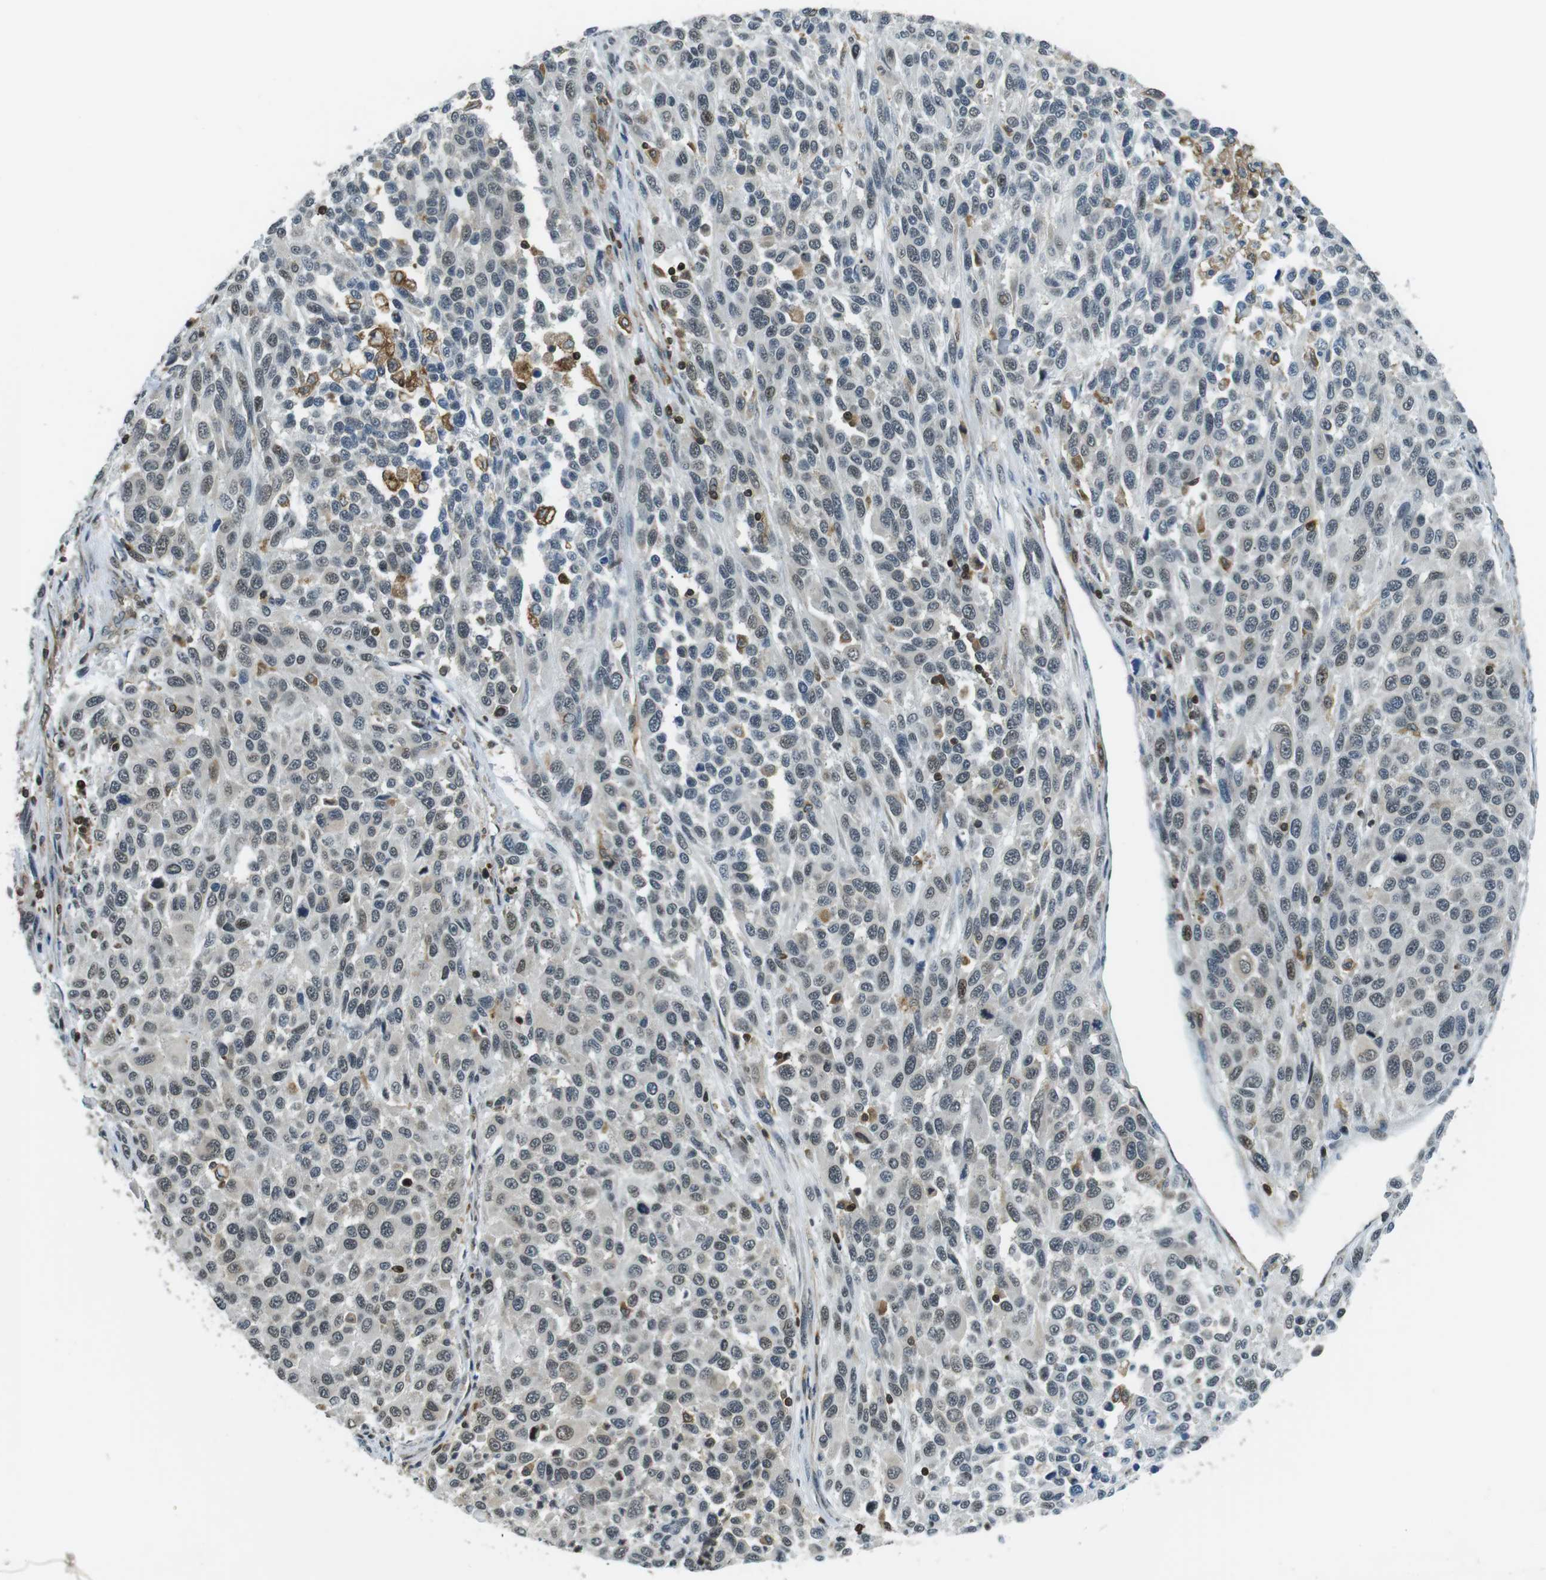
{"staining": {"intensity": "weak", "quantity": "<25%", "location": "nuclear"}, "tissue": "melanoma", "cell_type": "Tumor cells", "image_type": "cancer", "snomed": [{"axis": "morphology", "description": "Malignant melanoma, Metastatic site"}, {"axis": "topography", "description": "Lymph node"}], "caption": "Protein analysis of melanoma demonstrates no significant expression in tumor cells.", "gene": "STK10", "patient": {"sex": "male", "age": 61}}